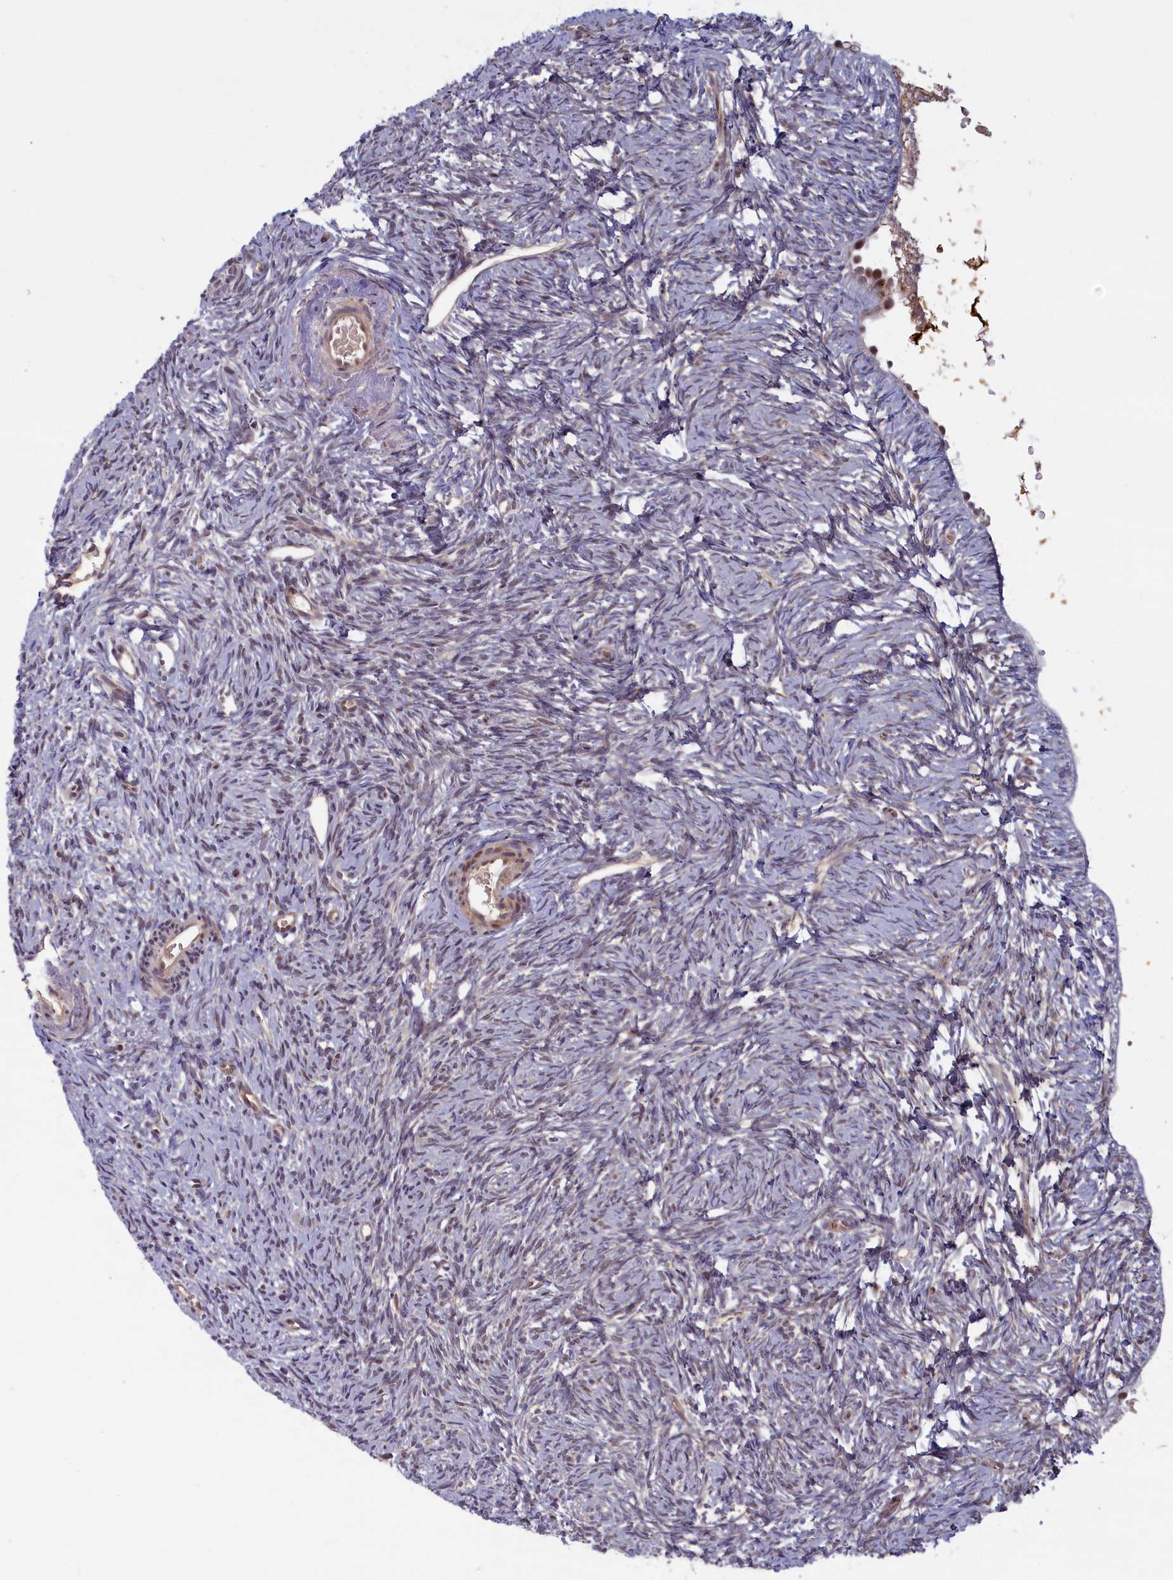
{"staining": {"intensity": "negative", "quantity": "none", "location": "none"}, "tissue": "ovary", "cell_type": "Ovarian stroma cells", "image_type": "normal", "snomed": [{"axis": "morphology", "description": "Normal tissue, NOS"}, {"axis": "topography", "description": "Ovary"}], "caption": "Immunohistochemistry (IHC) of normal human ovary demonstrates no positivity in ovarian stroma cells.", "gene": "FCSK", "patient": {"sex": "female", "age": 51}}